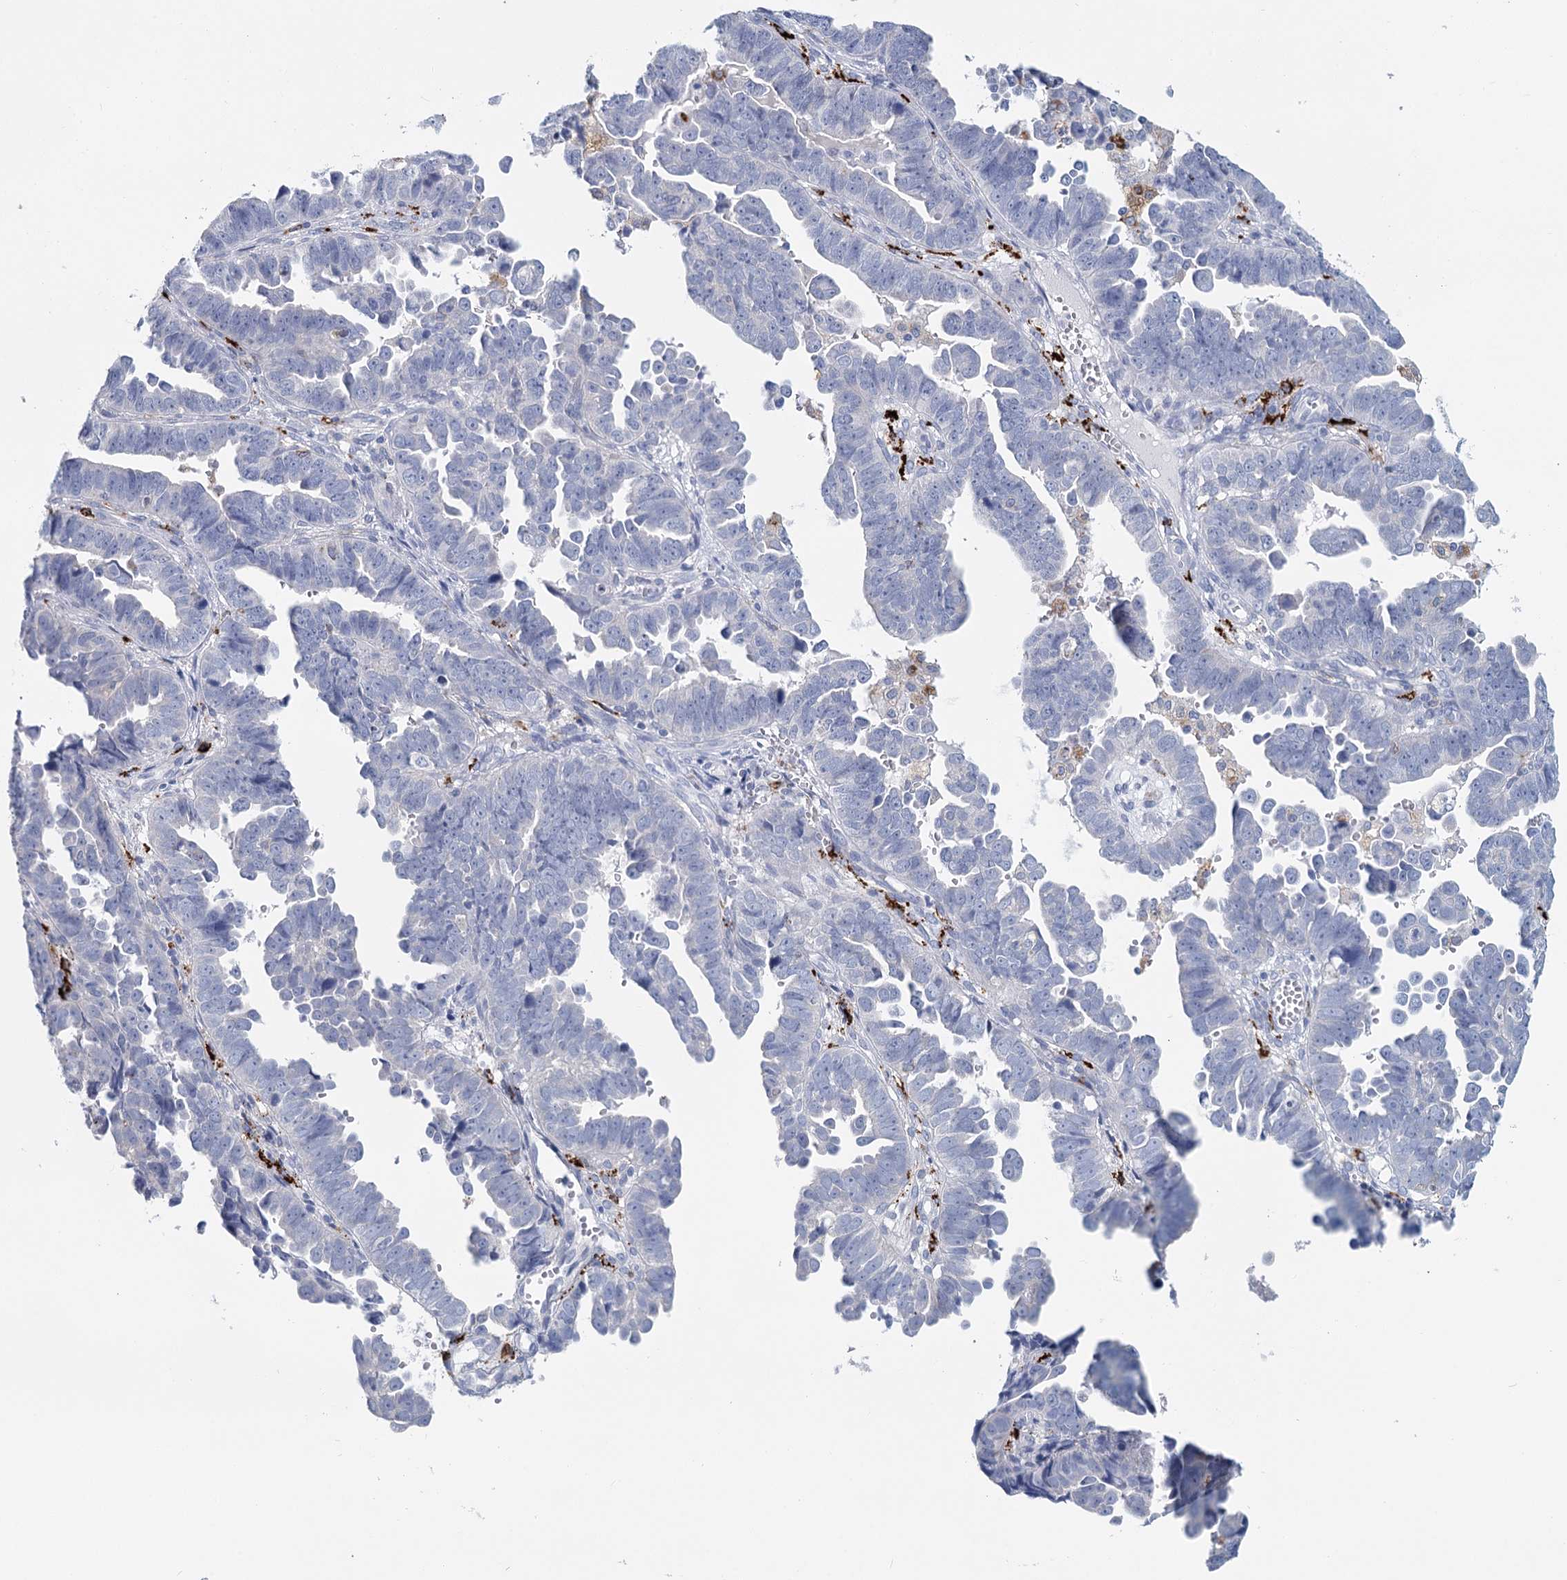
{"staining": {"intensity": "negative", "quantity": "none", "location": "none"}, "tissue": "endometrial cancer", "cell_type": "Tumor cells", "image_type": "cancer", "snomed": [{"axis": "morphology", "description": "Adenocarcinoma, NOS"}, {"axis": "topography", "description": "Endometrium"}], "caption": "Immunohistochemistry (IHC) histopathology image of neoplastic tissue: human endometrial cancer stained with DAB displays no significant protein positivity in tumor cells. (IHC, brightfield microscopy, high magnification).", "gene": "METTL7B", "patient": {"sex": "female", "age": 75}}